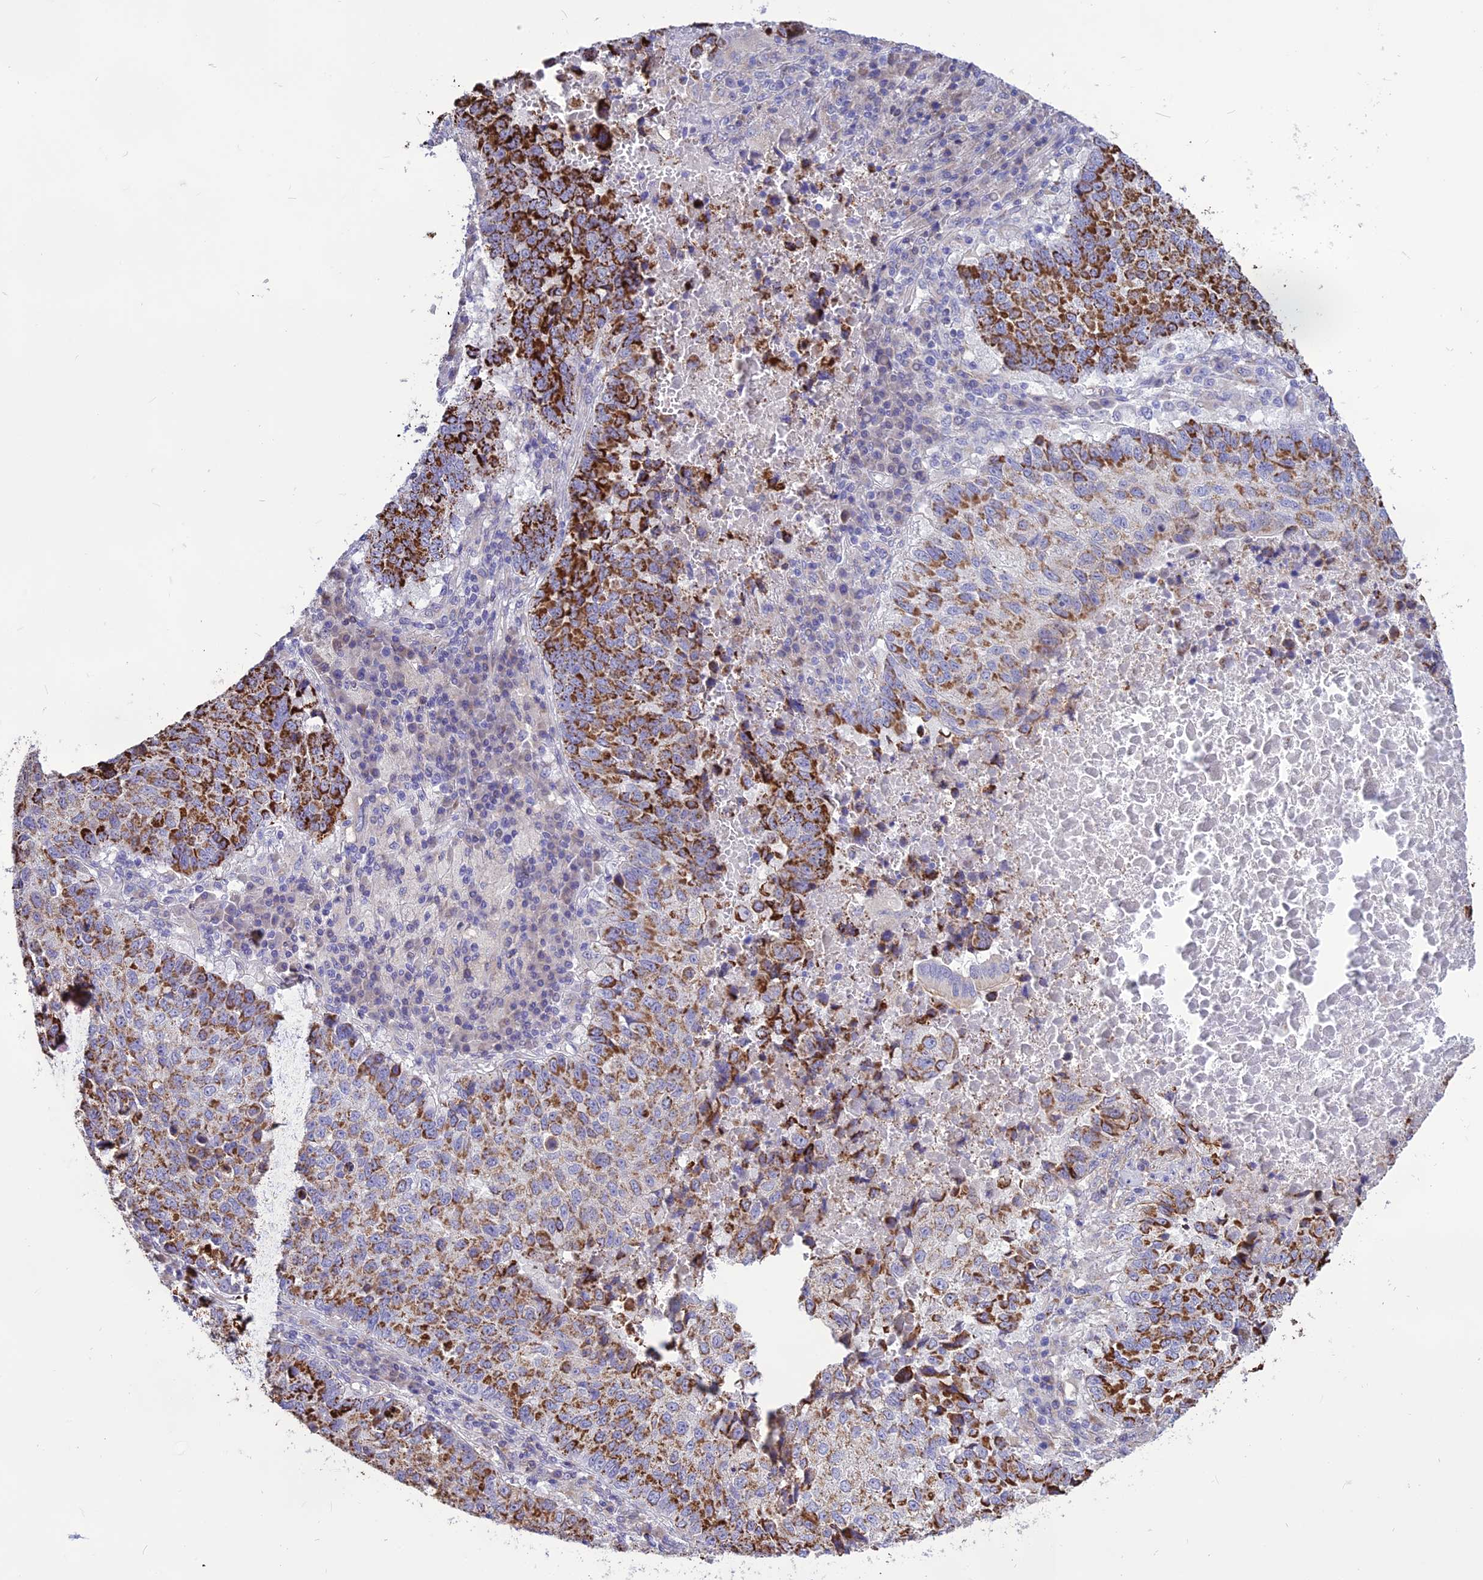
{"staining": {"intensity": "strong", "quantity": ">75%", "location": "cytoplasmic/membranous"}, "tissue": "lung cancer", "cell_type": "Tumor cells", "image_type": "cancer", "snomed": [{"axis": "morphology", "description": "Squamous cell carcinoma, NOS"}, {"axis": "topography", "description": "Lung"}], "caption": "High-magnification brightfield microscopy of squamous cell carcinoma (lung) stained with DAB (brown) and counterstained with hematoxylin (blue). tumor cells exhibit strong cytoplasmic/membranous expression is present in about>75% of cells.", "gene": "DOC2B", "patient": {"sex": "male", "age": 73}}